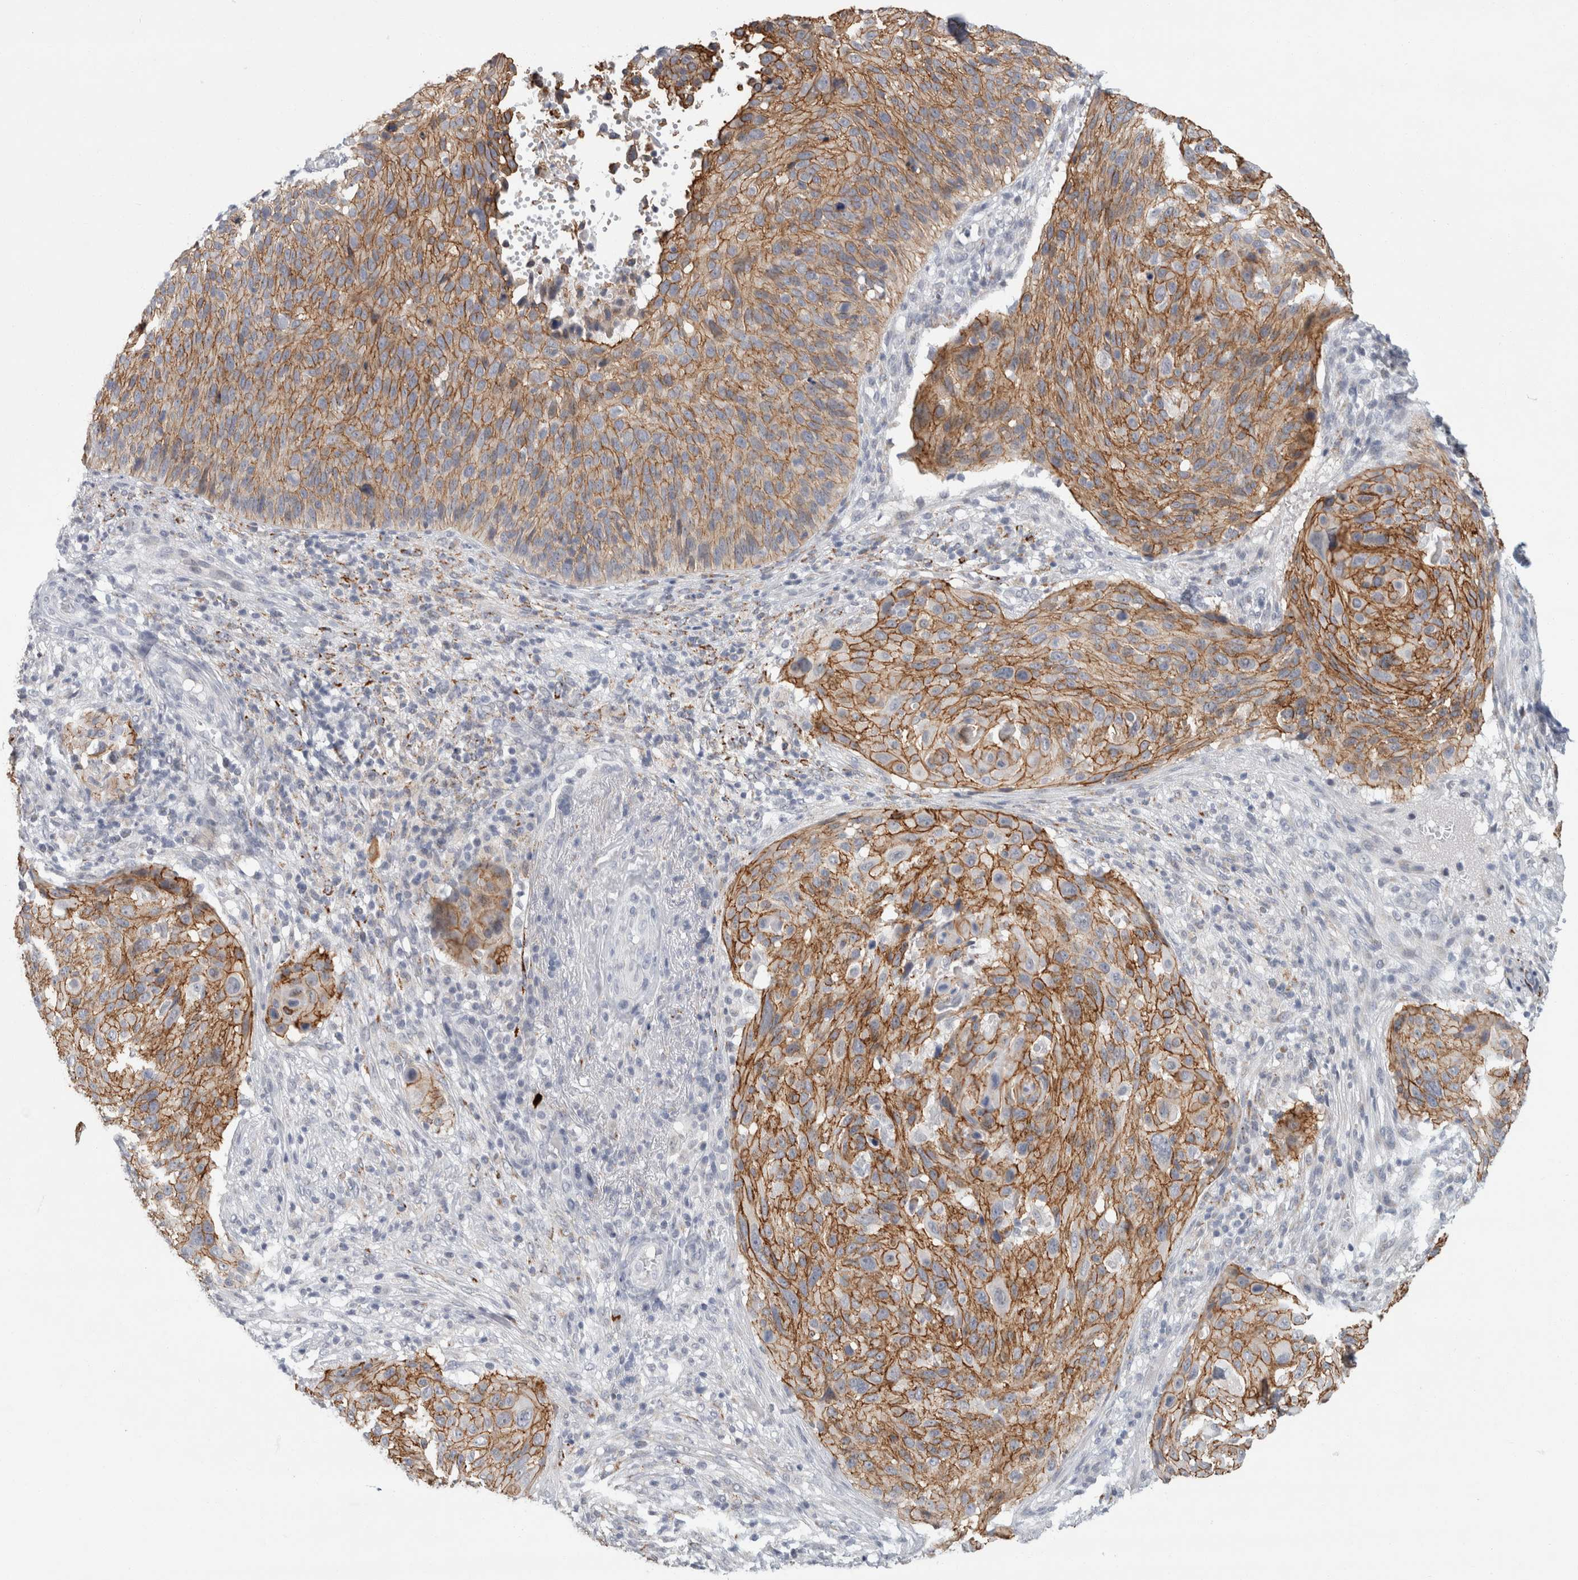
{"staining": {"intensity": "moderate", "quantity": "25%-75%", "location": "cytoplasmic/membranous"}, "tissue": "cervical cancer", "cell_type": "Tumor cells", "image_type": "cancer", "snomed": [{"axis": "morphology", "description": "Squamous cell carcinoma, NOS"}, {"axis": "topography", "description": "Cervix"}], "caption": "Squamous cell carcinoma (cervical) tissue demonstrates moderate cytoplasmic/membranous positivity in about 25%-75% of tumor cells, visualized by immunohistochemistry.", "gene": "NIPA1", "patient": {"sex": "female", "age": 74}}